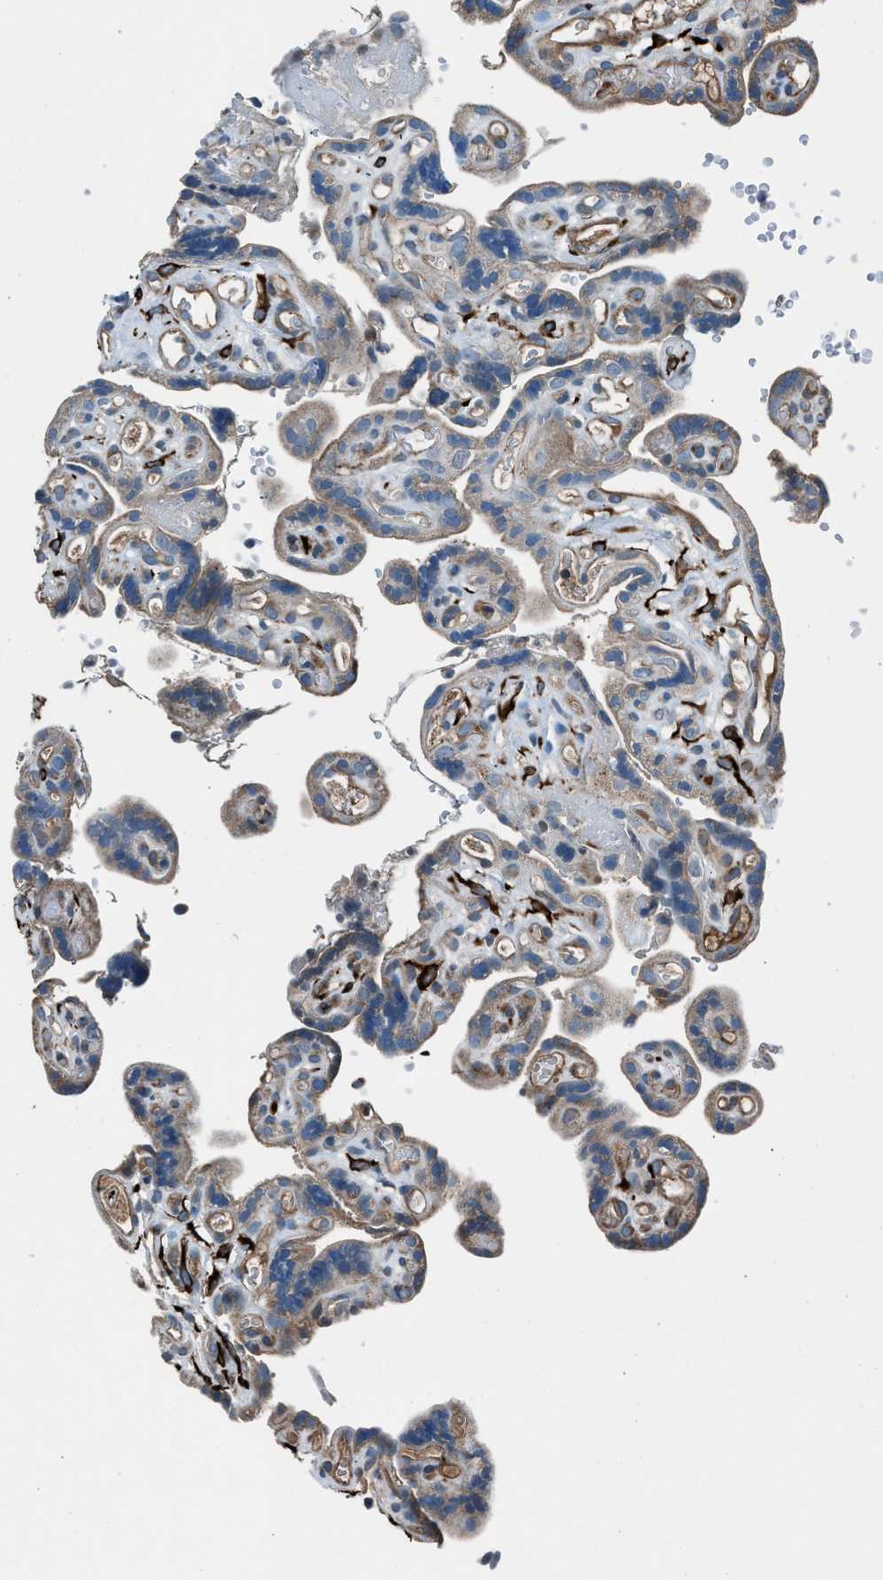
{"staining": {"intensity": "moderate", "quantity": ">75%", "location": "cytoplasmic/membranous"}, "tissue": "placenta", "cell_type": "Decidual cells", "image_type": "normal", "snomed": [{"axis": "morphology", "description": "Normal tissue, NOS"}, {"axis": "topography", "description": "Placenta"}], "caption": "Protein expression analysis of benign placenta displays moderate cytoplasmic/membranous staining in about >75% of decidual cells. The staining is performed using DAB (3,3'-diaminobenzidine) brown chromogen to label protein expression. The nuclei are counter-stained blue using hematoxylin.", "gene": "LMBR1", "patient": {"sex": "female", "age": 30}}